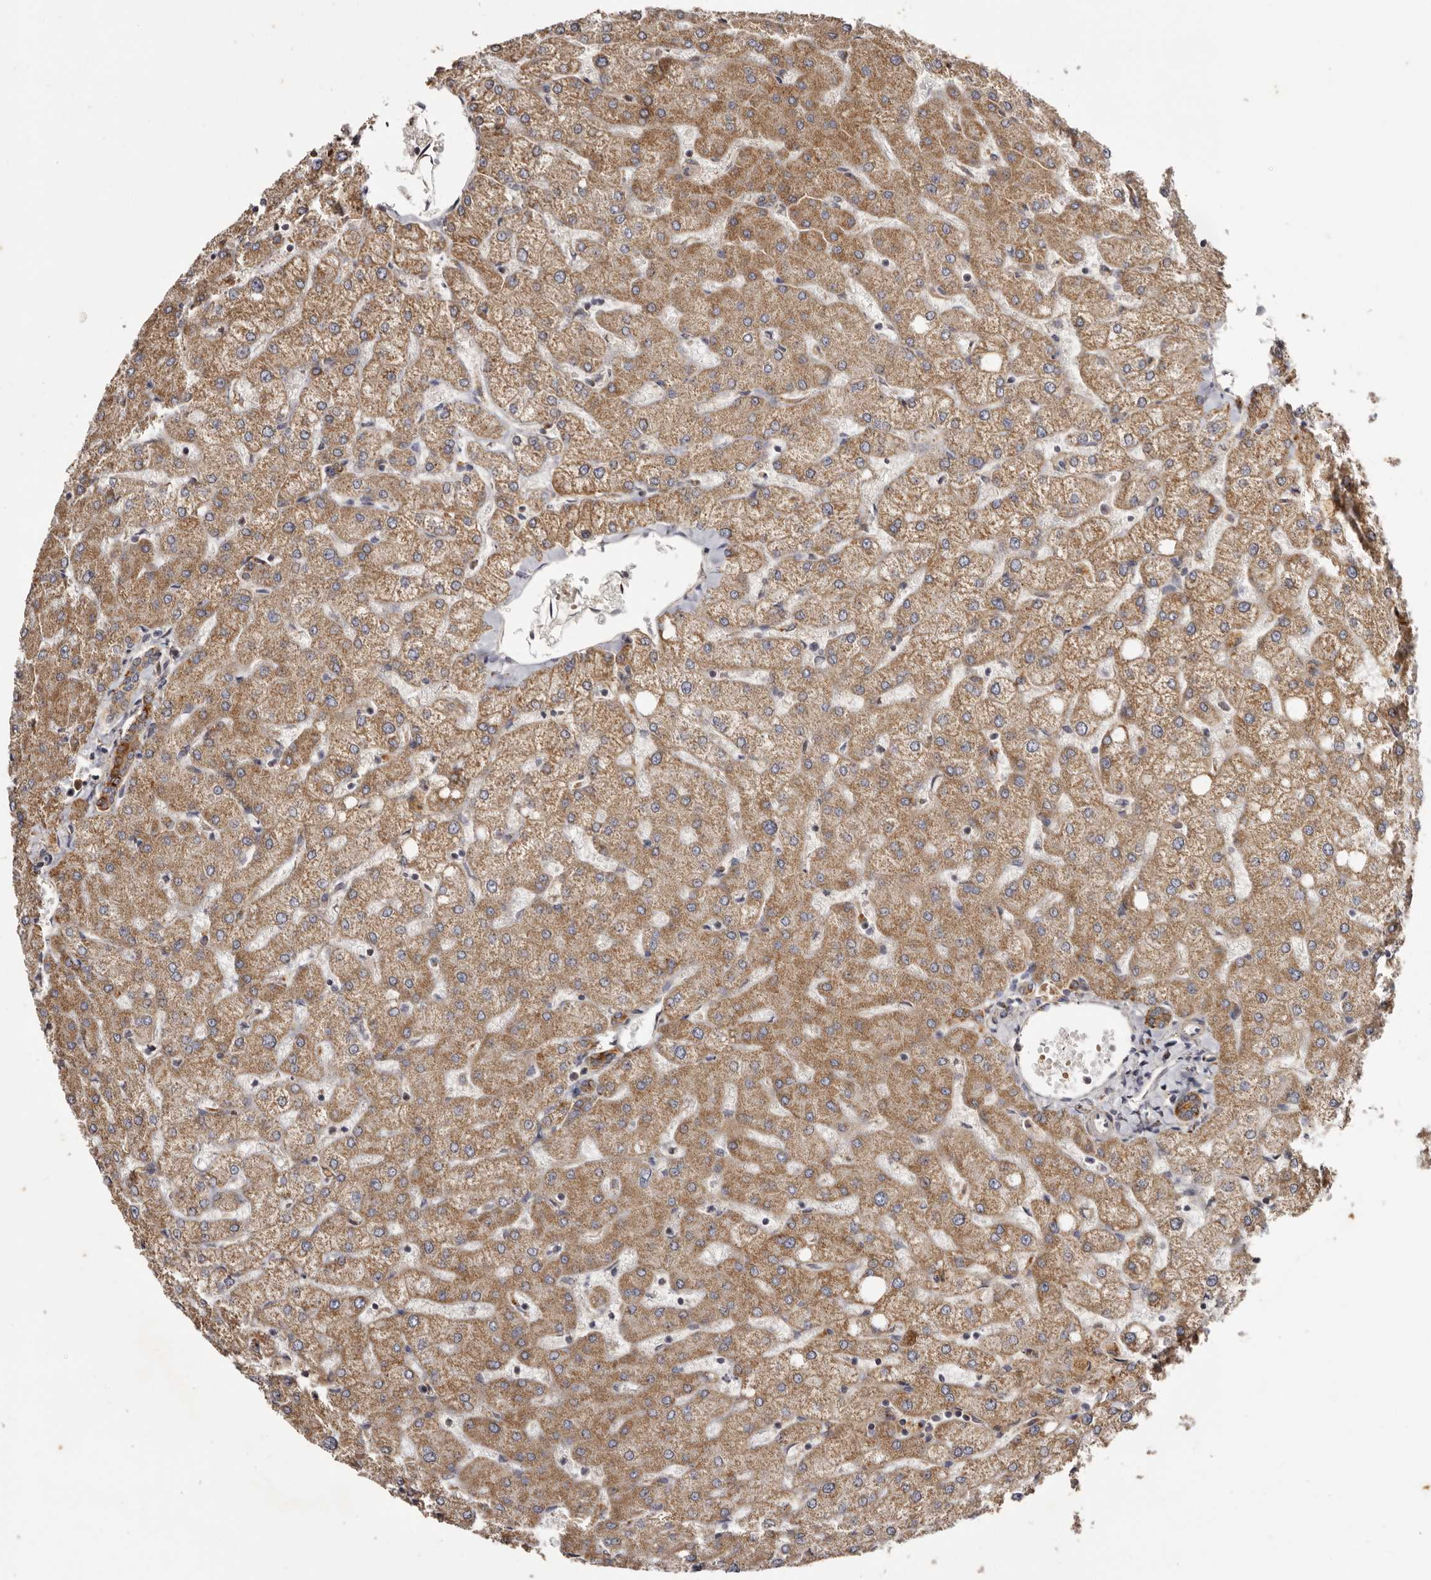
{"staining": {"intensity": "strong", "quantity": ">75%", "location": "cytoplasmic/membranous"}, "tissue": "liver", "cell_type": "Cholangiocytes", "image_type": "normal", "snomed": [{"axis": "morphology", "description": "Normal tissue, NOS"}, {"axis": "topography", "description": "Liver"}], "caption": "An immunohistochemistry photomicrograph of normal tissue is shown. Protein staining in brown highlights strong cytoplasmic/membranous positivity in liver within cholangiocytes. (brown staining indicates protein expression, while blue staining denotes nuclei).", "gene": "MECR", "patient": {"sex": "female", "age": 54}}